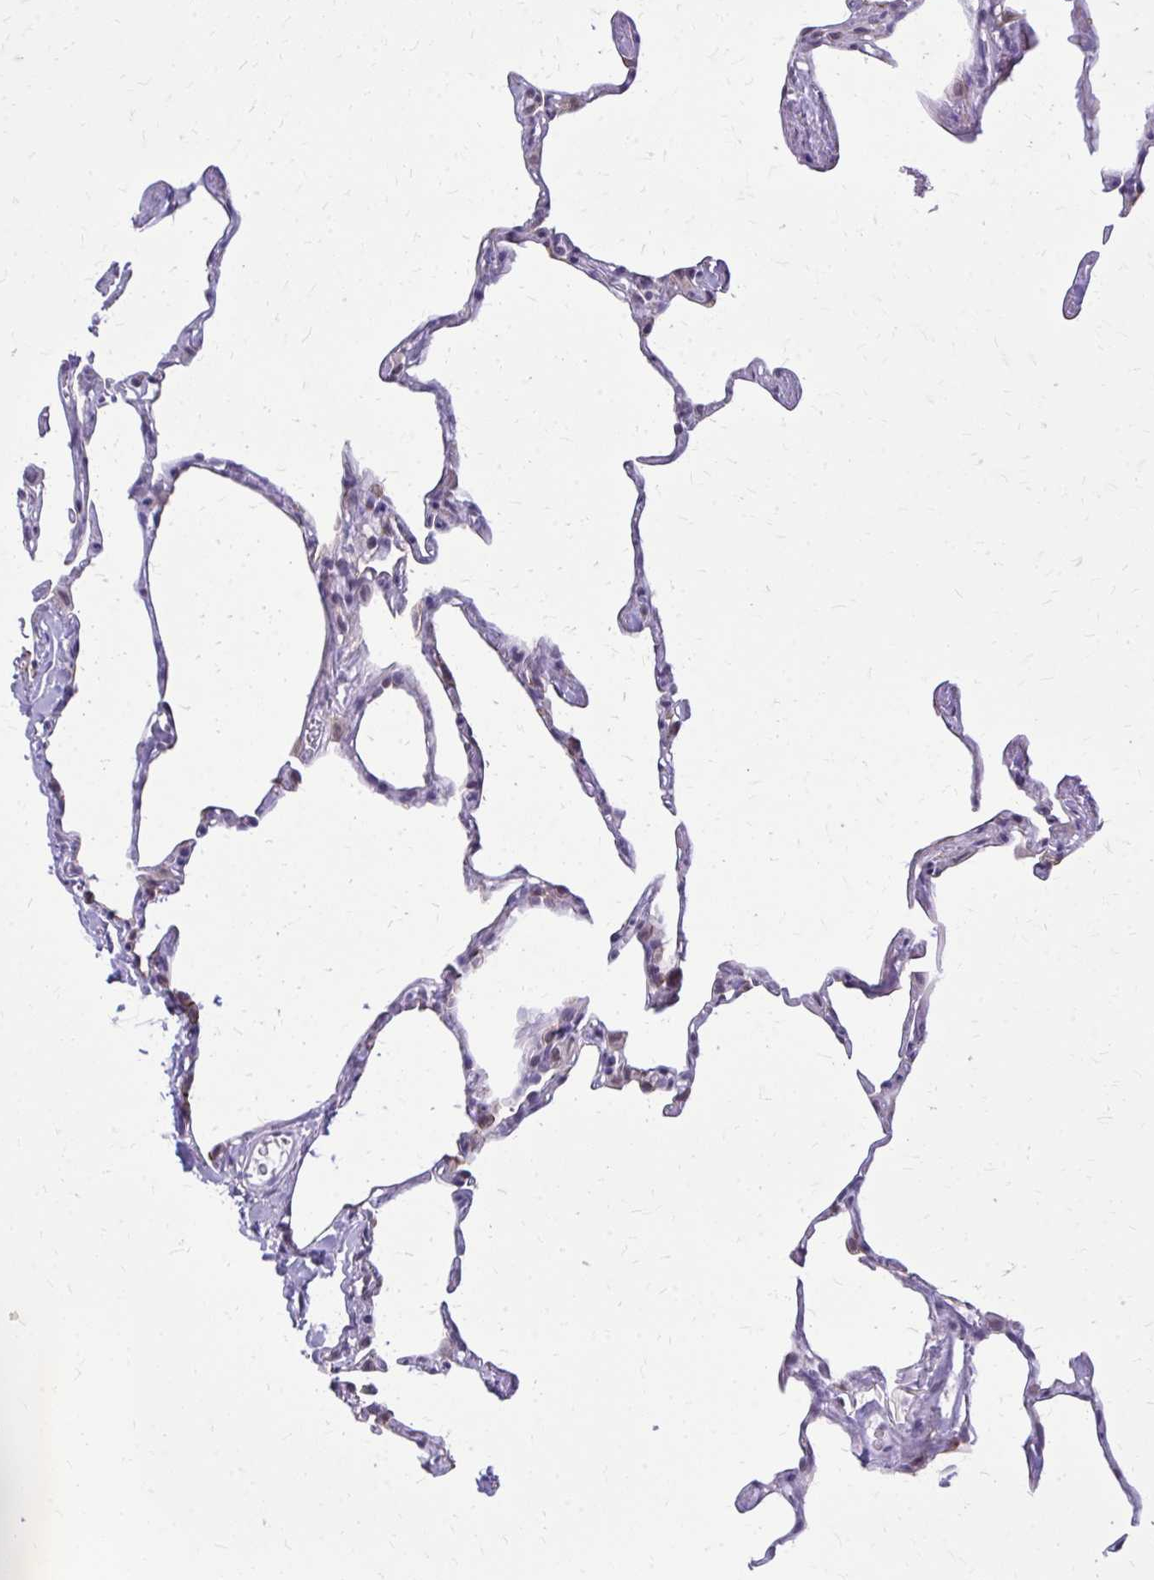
{"staining": {"intensity": "moderate", "quantity": "<25%", "location": "cytoplasmic/membranous"}, "tissue": "lung", "cell_type": "Alveolar cells", "image_type": "normal", "snomed": [{"axis": "morphology", "description": "Normal tissue, NOS"}, {"axis": "topography", "description": "Lung"}], "caption": "High-power microscopy captured an immunohistochemistry (IHC) image of benign lung, revealing moderate cytoplasmic/membranous expression in approximately <25% of alveolar cells. (Stains: DAB (3,3'-diaminobenzidine) in brown, nuclei in blue, Microscopy: brightfield microscopy at high magnification).", "gene": "AKAP5", "patient": {"sex": "male", "age": 65}}